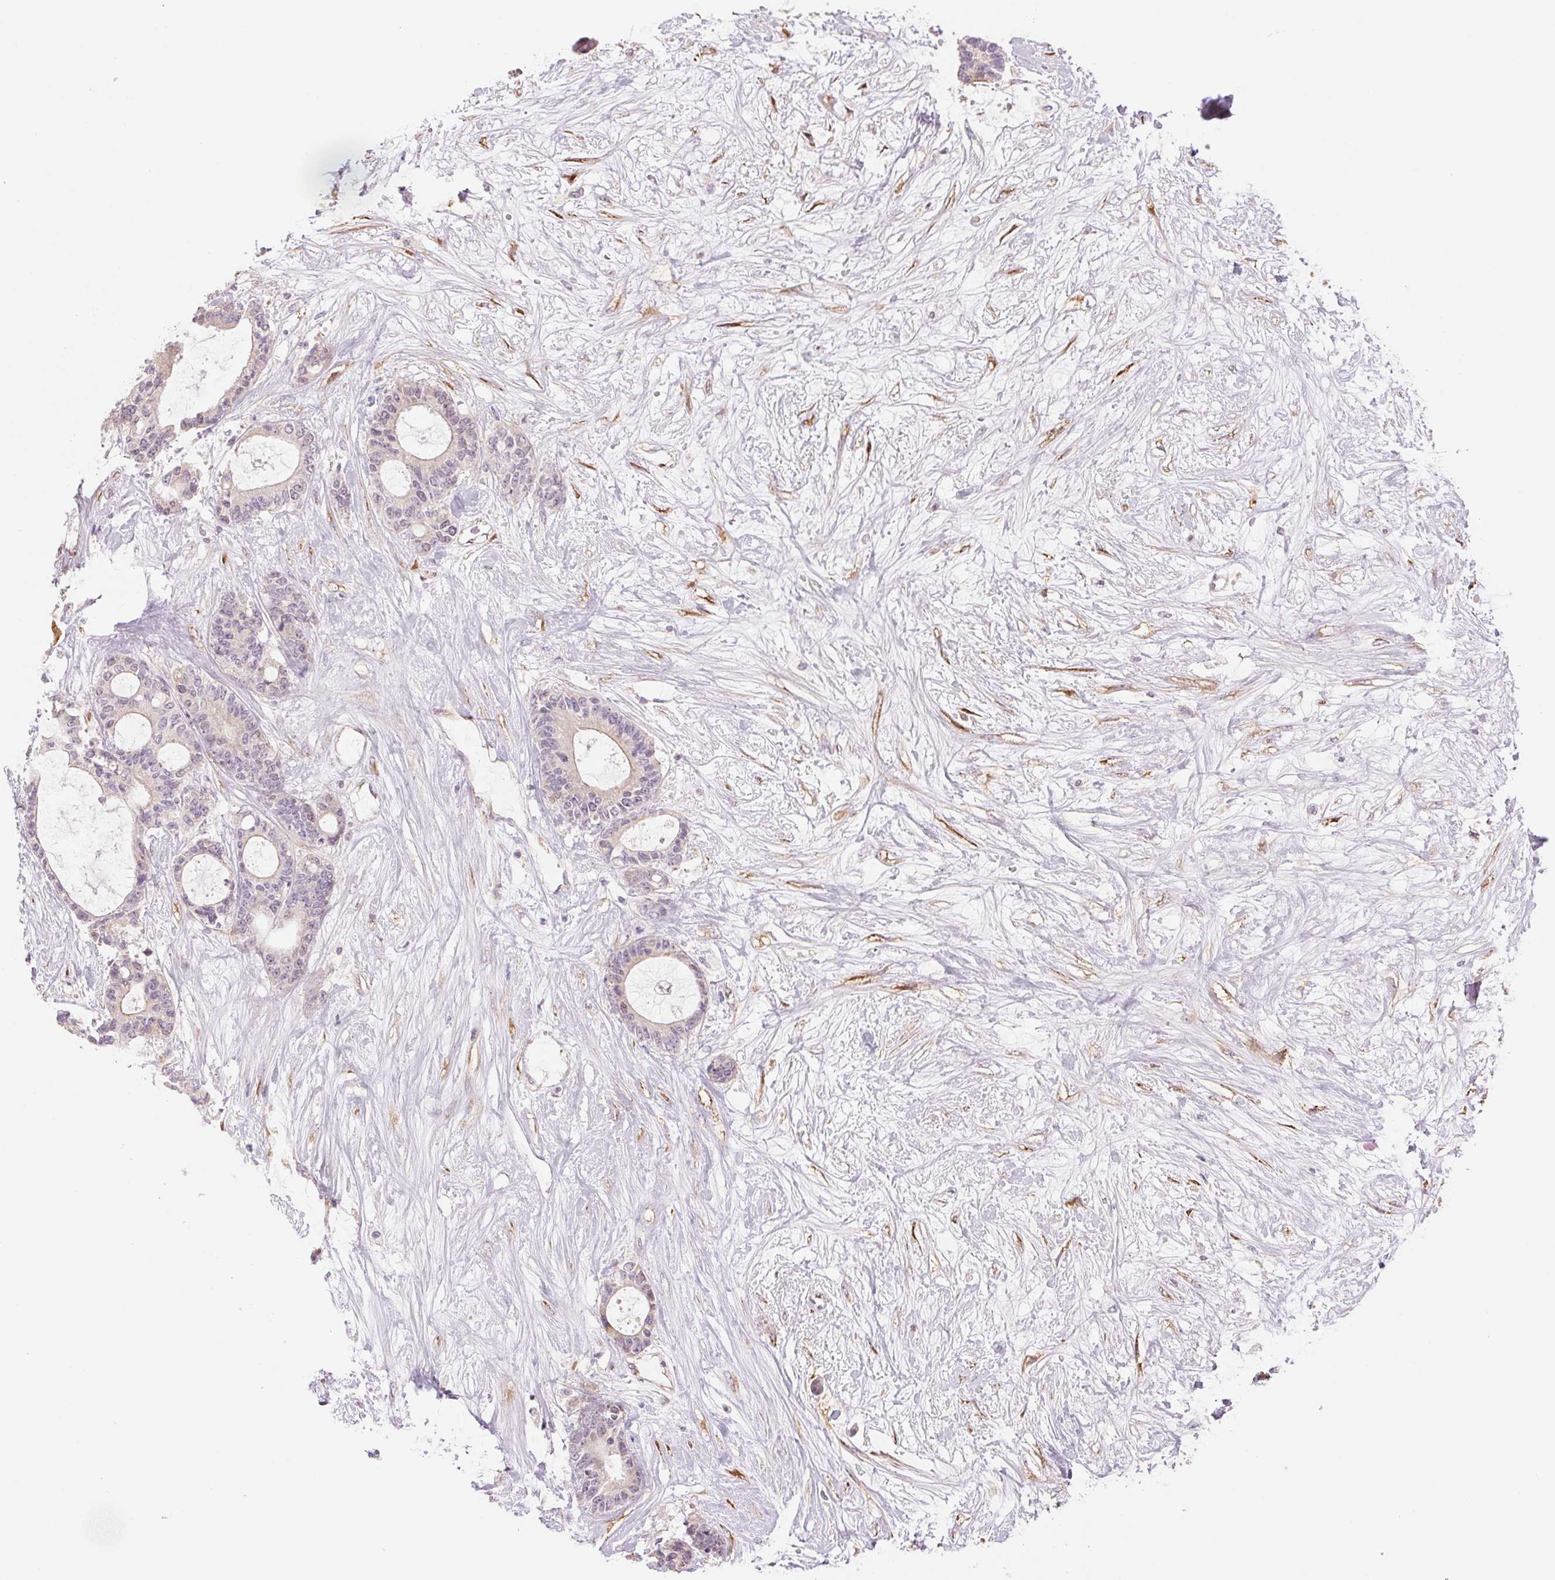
{"staining": {"intensity": "negative", "quantity": "none", "location": "none"}, "tissue": "liver cancer", "cell_type": "Tumor cells", "image_type": "cancer", "snomed": [{"axis": "morphology", "description": "Normal tissue, NOS"}, {"axis": "morphology", "description": "Cholangiocarcinoma"}, {"axis": "topography", "description": "Liver"}, {"axis": "topography", "description": "Peripheral nerve tissue"}], "caption": "The IHC micrograph has no significant positivity in tumor cells of cholangiocarcinoma (liver) tissue.", "gene": "METTL17", "patient": {"sex": "female", "age": 73}}